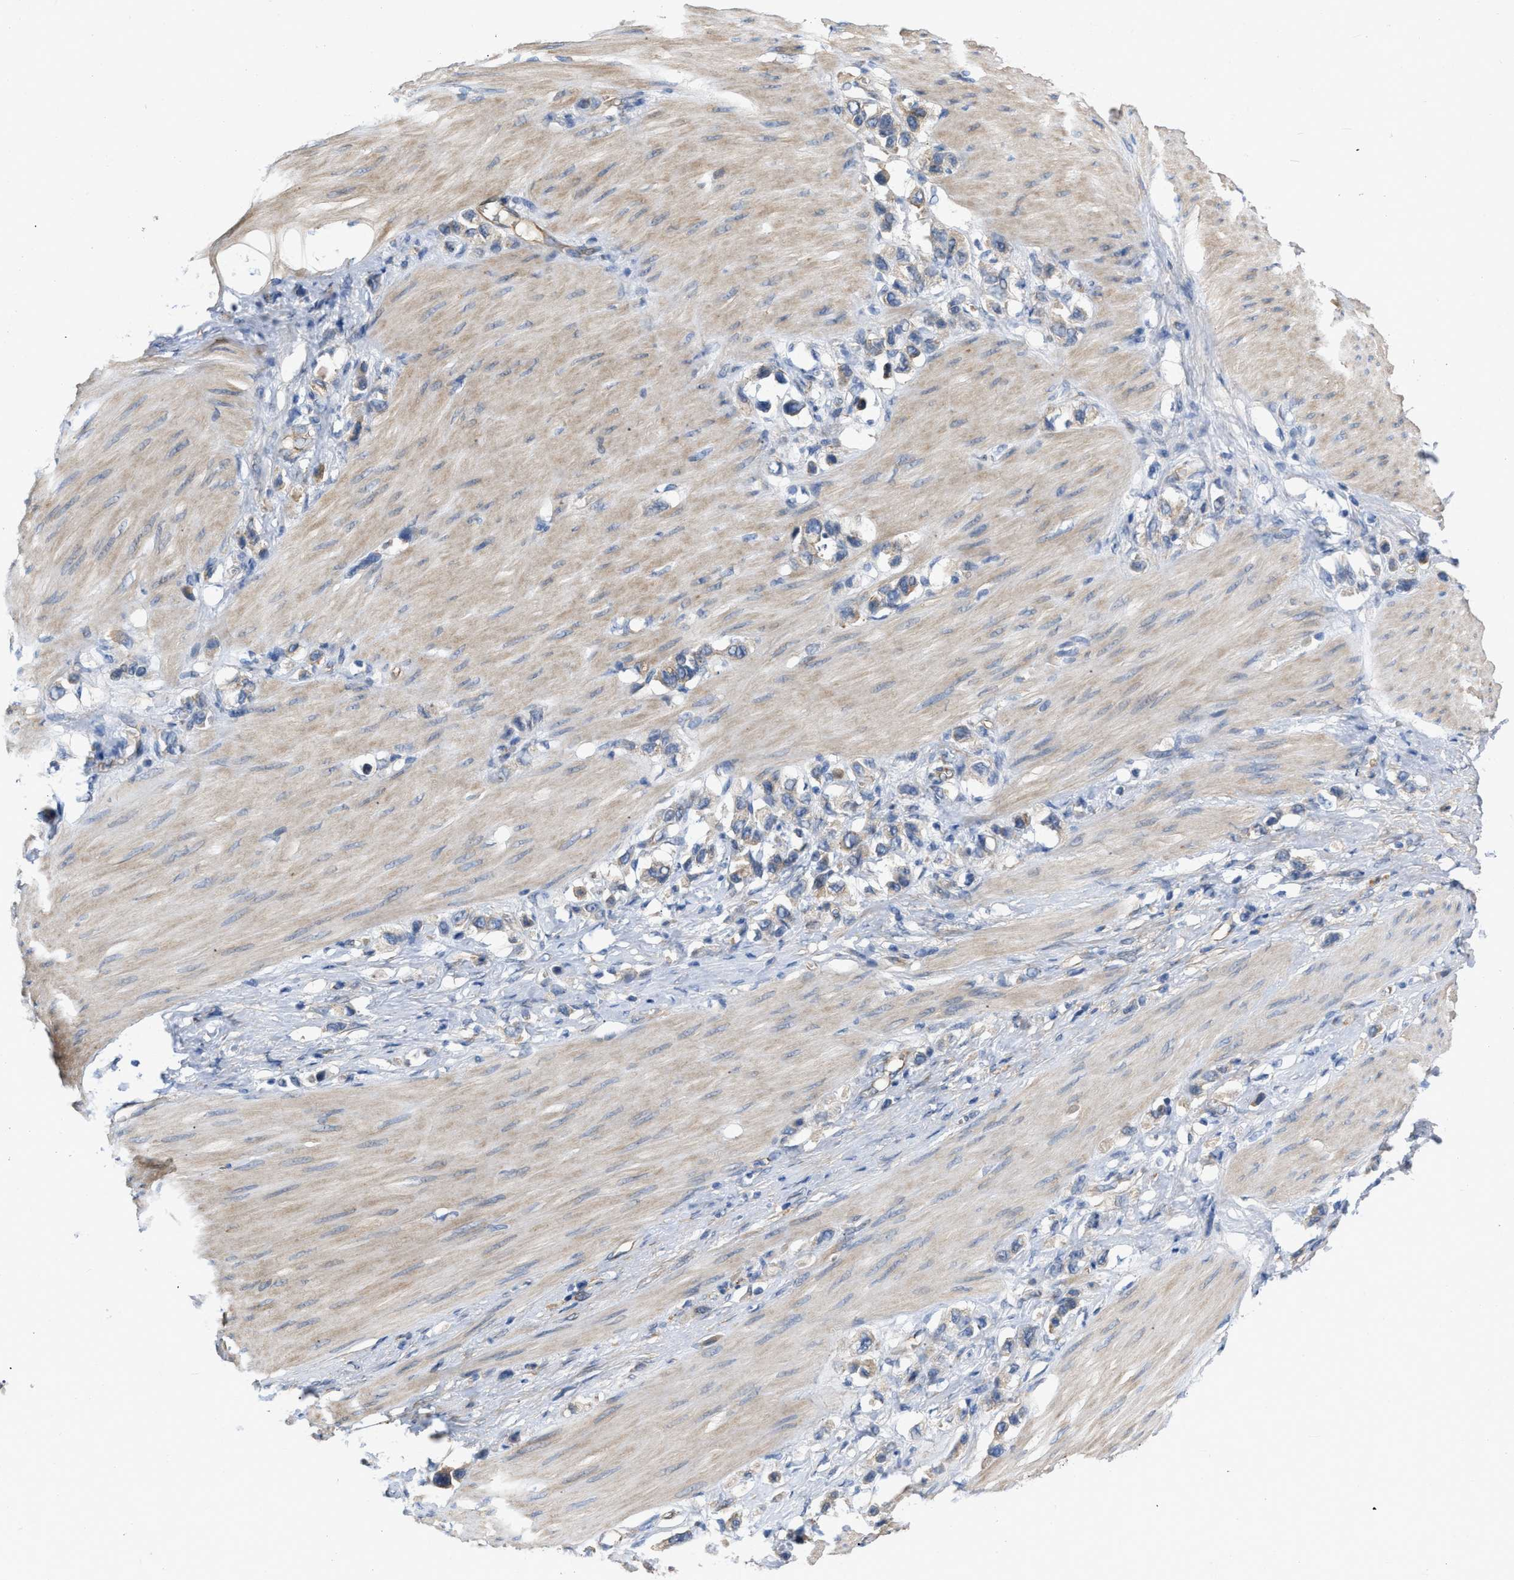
{"staining": {"intensity": "weak", "quantity": "<25%", "location": "cytoplasmic/membranous"}, "tissue": "stomach cancer", "cell_type": "Tumor cells", "image_type": "cancer", "snomed": [{"axis": "morphology", "description": "Adenocarcinoma, NOS"}, {"axis": "topography", "description": "Stomach"}], "caption": "This is a micrograph of immunohistochemistry (IHC) staining of stomach adenocarcinoma, which shows no positivity in tumor cells.", "gene": "SLC4A11", "patient": {"sex": "female", "age": 65}}